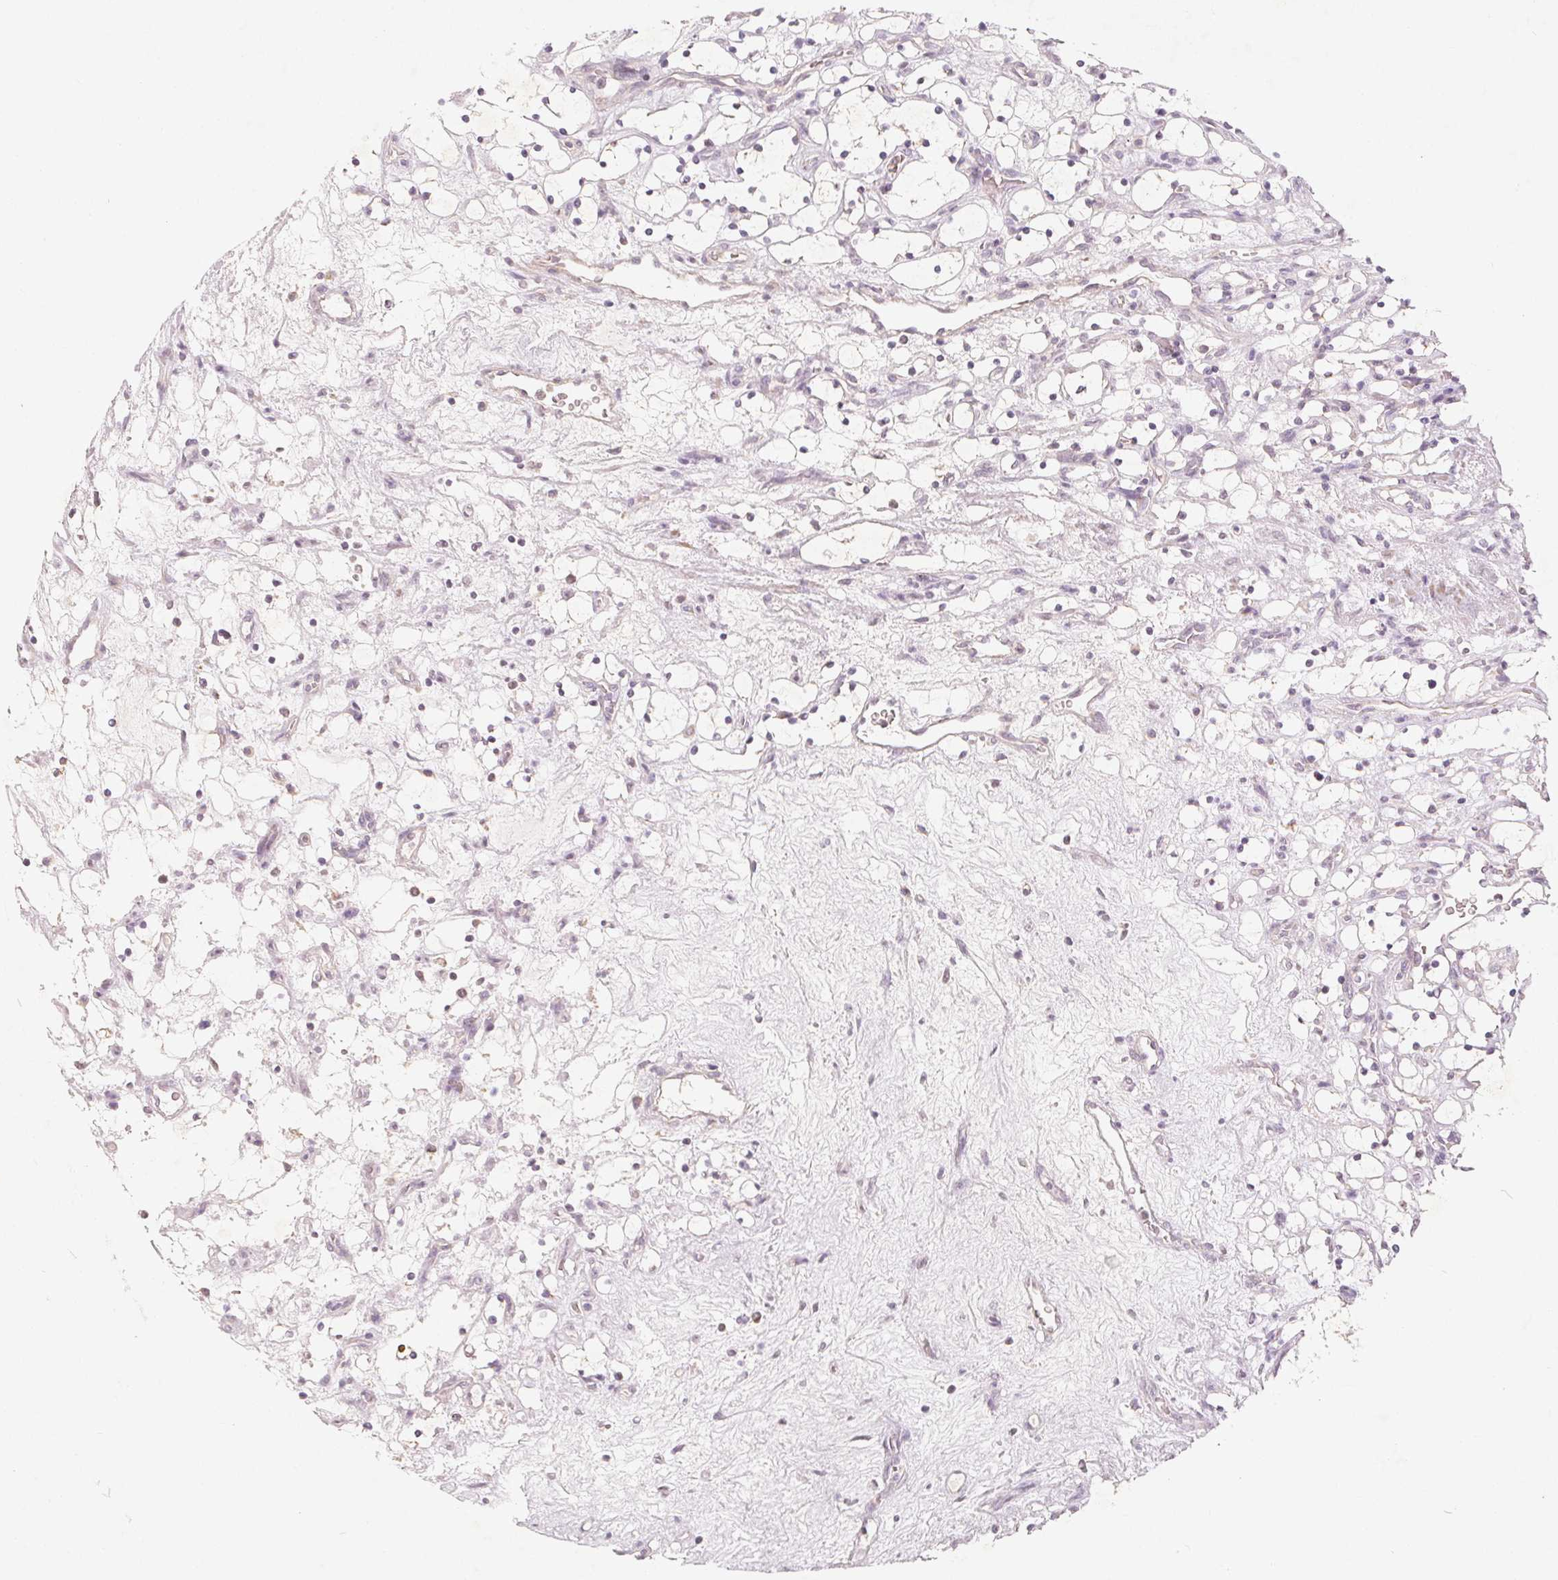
{"staining": {"intensity": "negative", "quantity": "none", "location": "none"}, "tissue": "renal cancer", "cell_type": "Tumor cells", "image_type": "cancer", "snomed": [{"axis": "morphology", "description": "Adenocarcinoma, NOS"}, {"axis": "topography", "description": "Kidney"}], "caption": "The immunohistochemistry micrograph has no significant expression in tumor cells of renal adenocarcinoma tissue. The staining is performed using DAB brown chromogen with nuclei counter-stained in using hematoxylin.", "gene": "GHITM", "patient": {"sex": "female", "age": 69}}